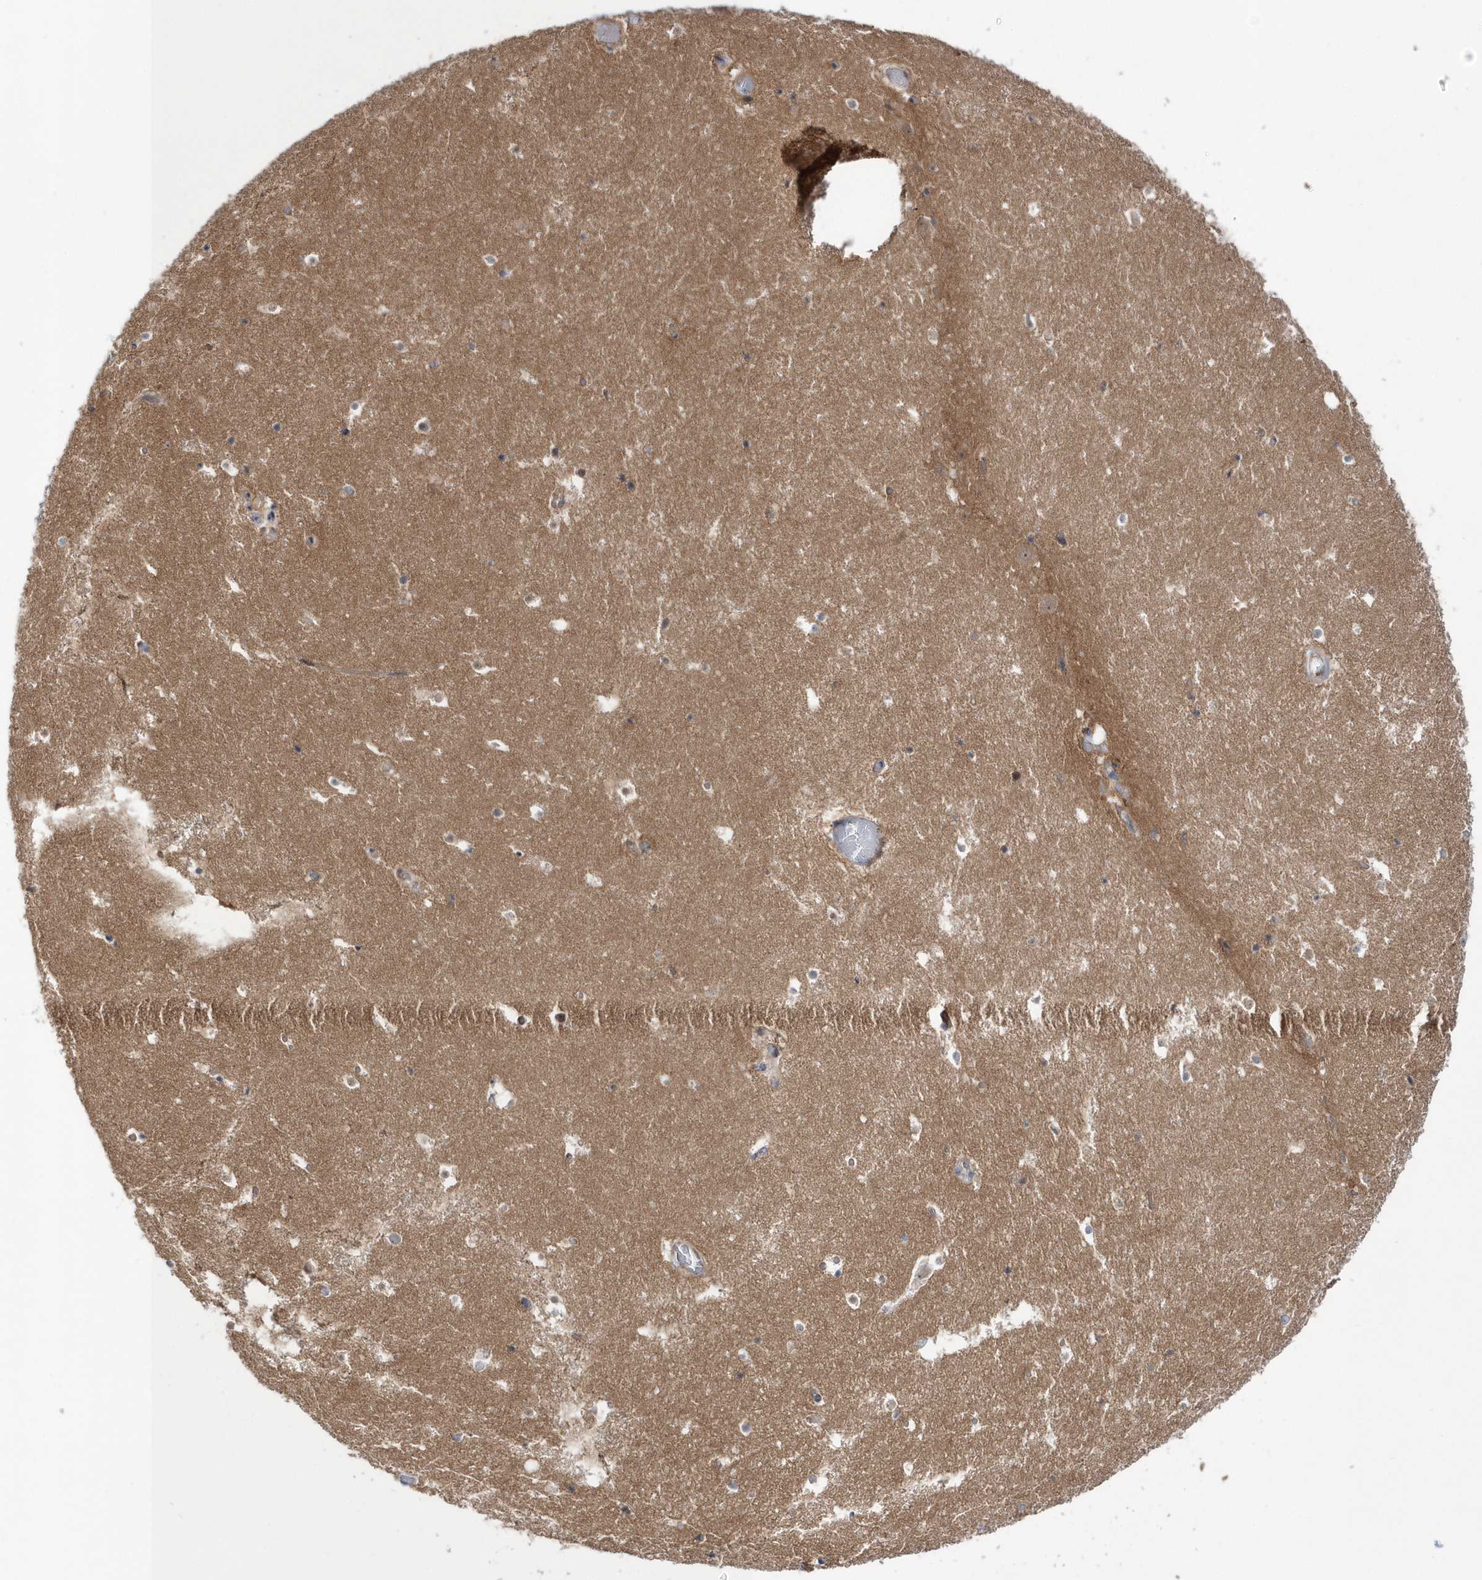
{"staining": {"intensity": "negative", "quantity": "none", "location": "none"}, "tissue": "hippocampus", "cell_type": "Glial cells", "image_type": "normal", "snomed": [{"axis": "morphology", "description": "Normal tissue, NOS"}, {"axis": "topography", "description": "Hippocampus"}], "caption": "This is an immunohistochemistry image of benign human hippocampus. There is no expression in glial cells.", "gene": "DSPP", "patient": {"sex": "female", "age": 52}}